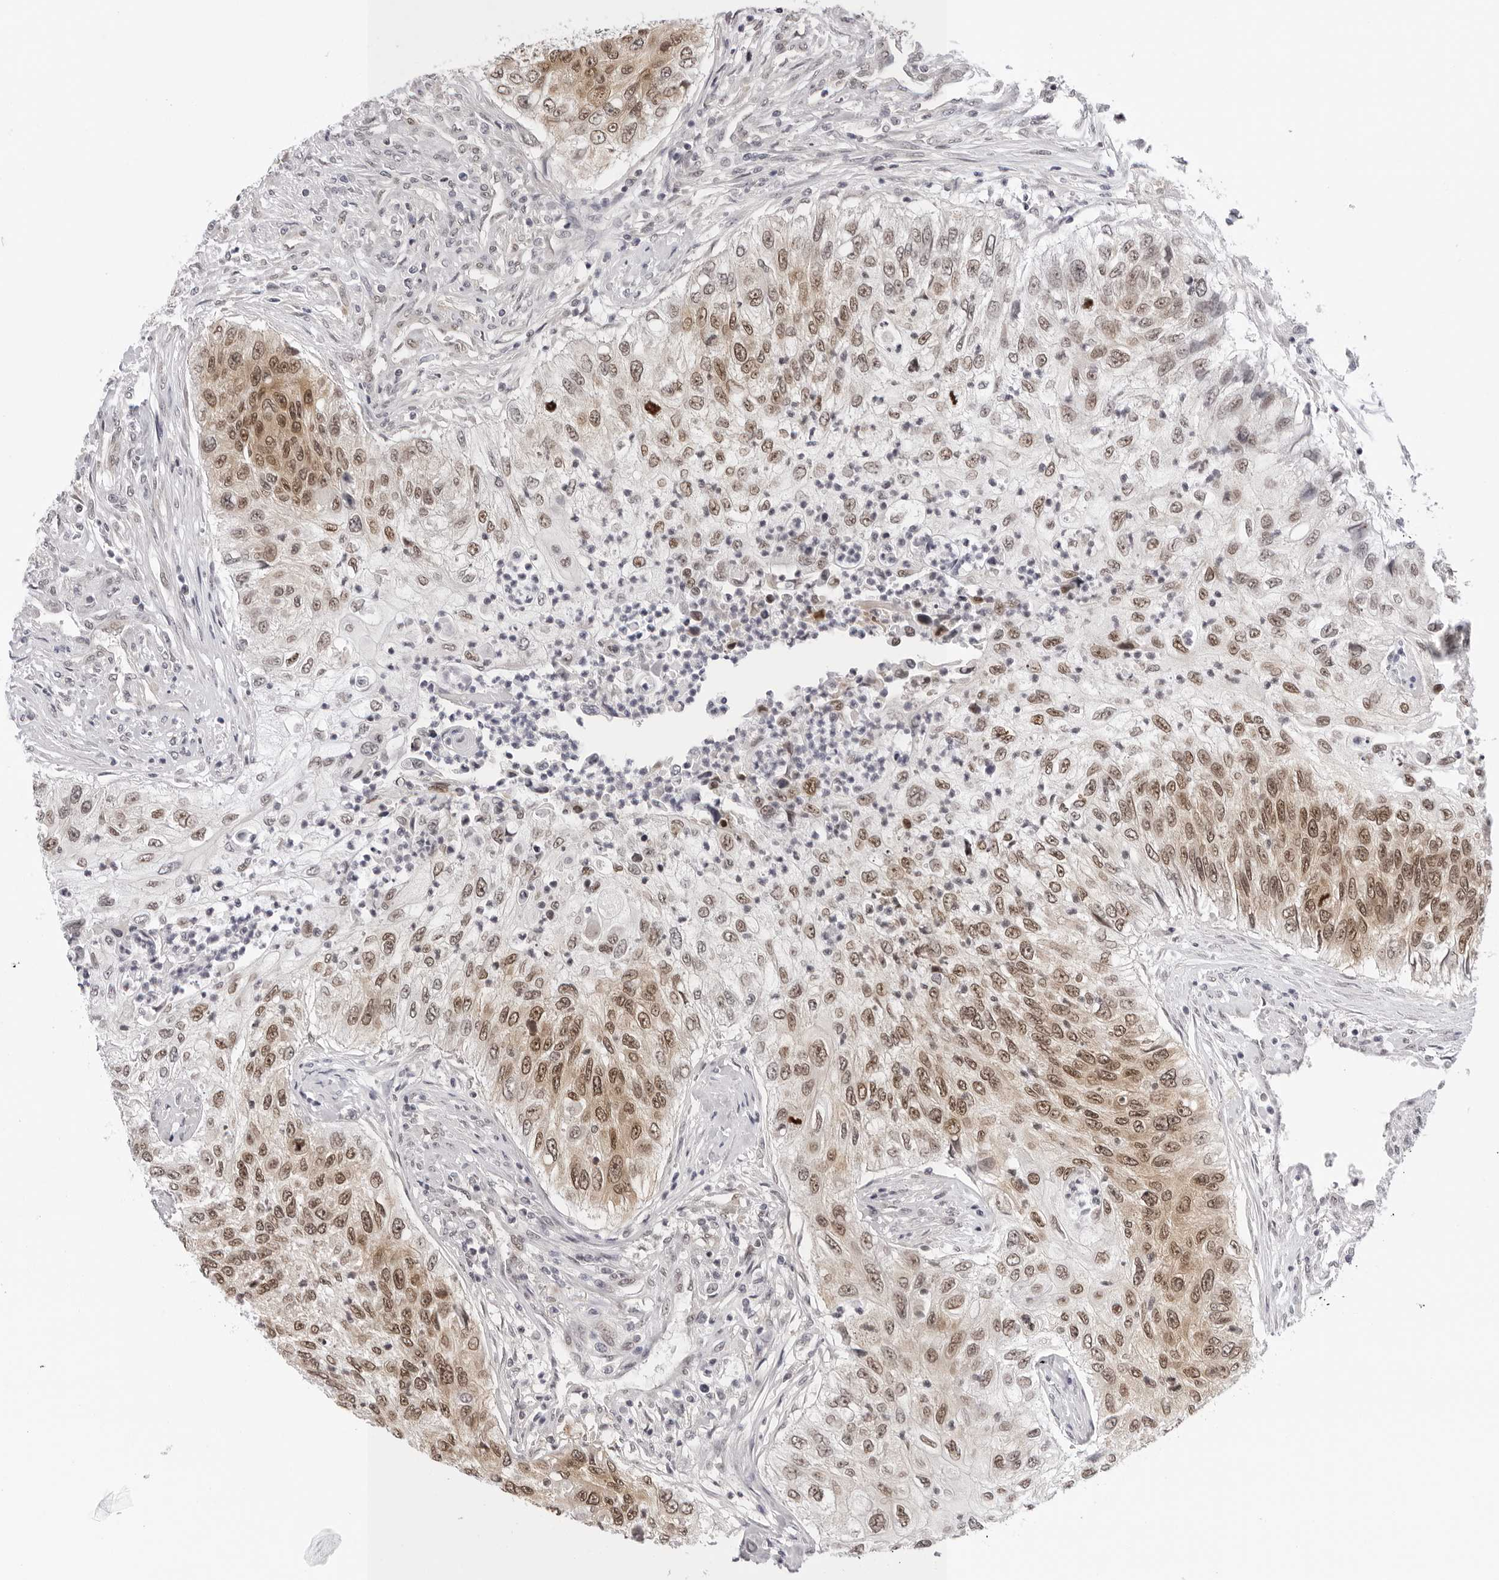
{"staining": {"intensity": "moderate", "quantity": ">75%", "location": "nuclear"}, "tissue": "urothelial cancer", "cell_type": "Tumor cells", "image_type": "cancer", "snomed": [{"axis": "morphology", "description": "Urothelial carcinoma, High grade"}, {"axis": "topography", "description": "Urinary bladder"}], "caption": "High-grade urothelial carcinoma was stained to show a protein in brown. There is medium levels of moderate nuclear staining in about >75% of tumor cells.", "gene": "WDR77", "patient": {"sex": "female", "age": 60}}